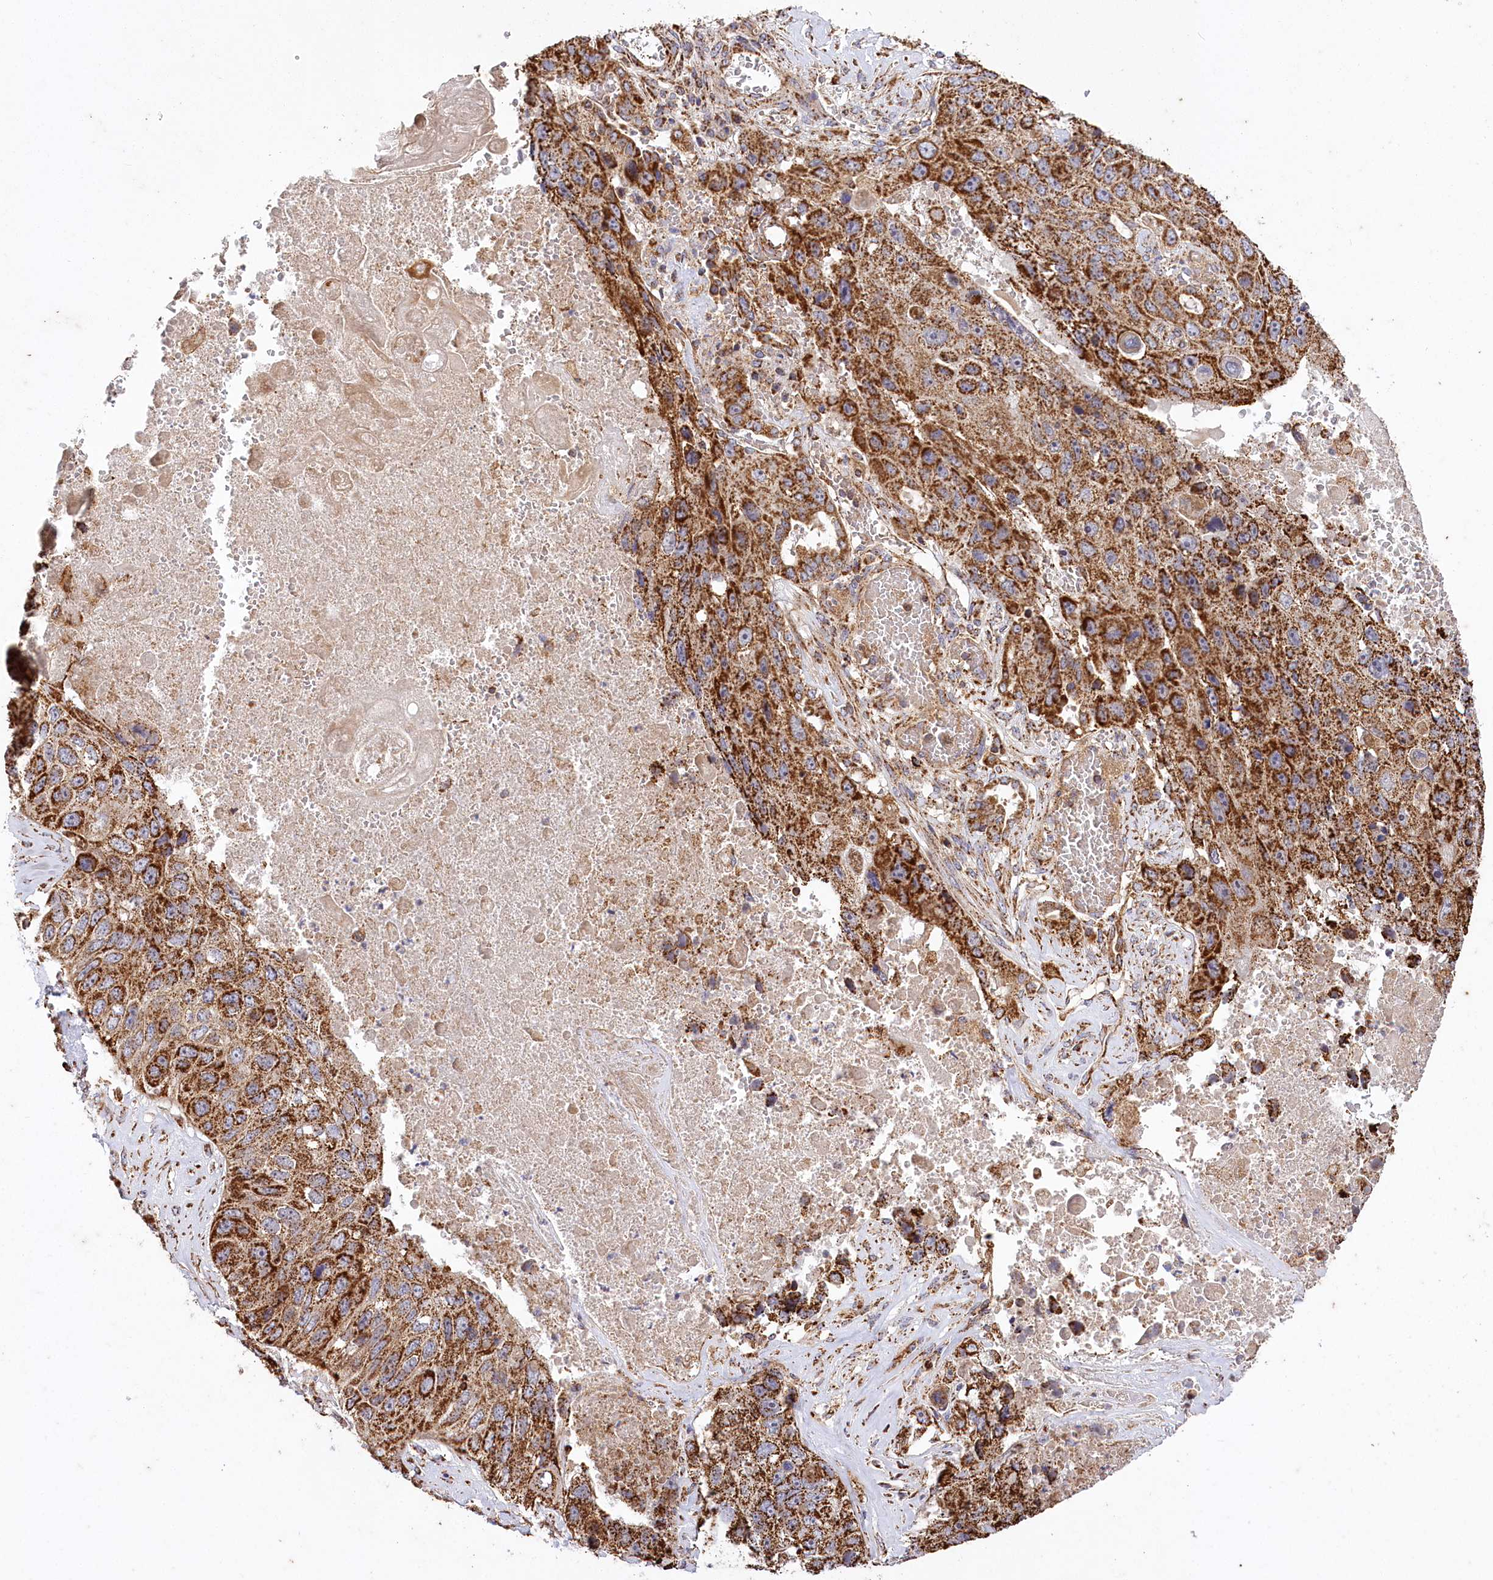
{"staining": {"intensity": "strong", "quantity": ">75%", "location": "cytoplasmic/membranous"}, "tissue": "lung cancer", "cell_type": "Tumor cells", "image_type": "cancer", "snomed": [{"axis": "morphology", "description": "Squamous cell carcinoma, NOS"}, {"axis": "topography", "description": "Lung"}], "caption": "Protein positivity by immunohistochemistry (IHC) reveals strong cytoplasmic/membranous expression in approximately >75% of tumor cells in lung cancer (squamous cell carcinoma).", "gene": "CARD19", "patient": {"sex": "male", "age": 61}}